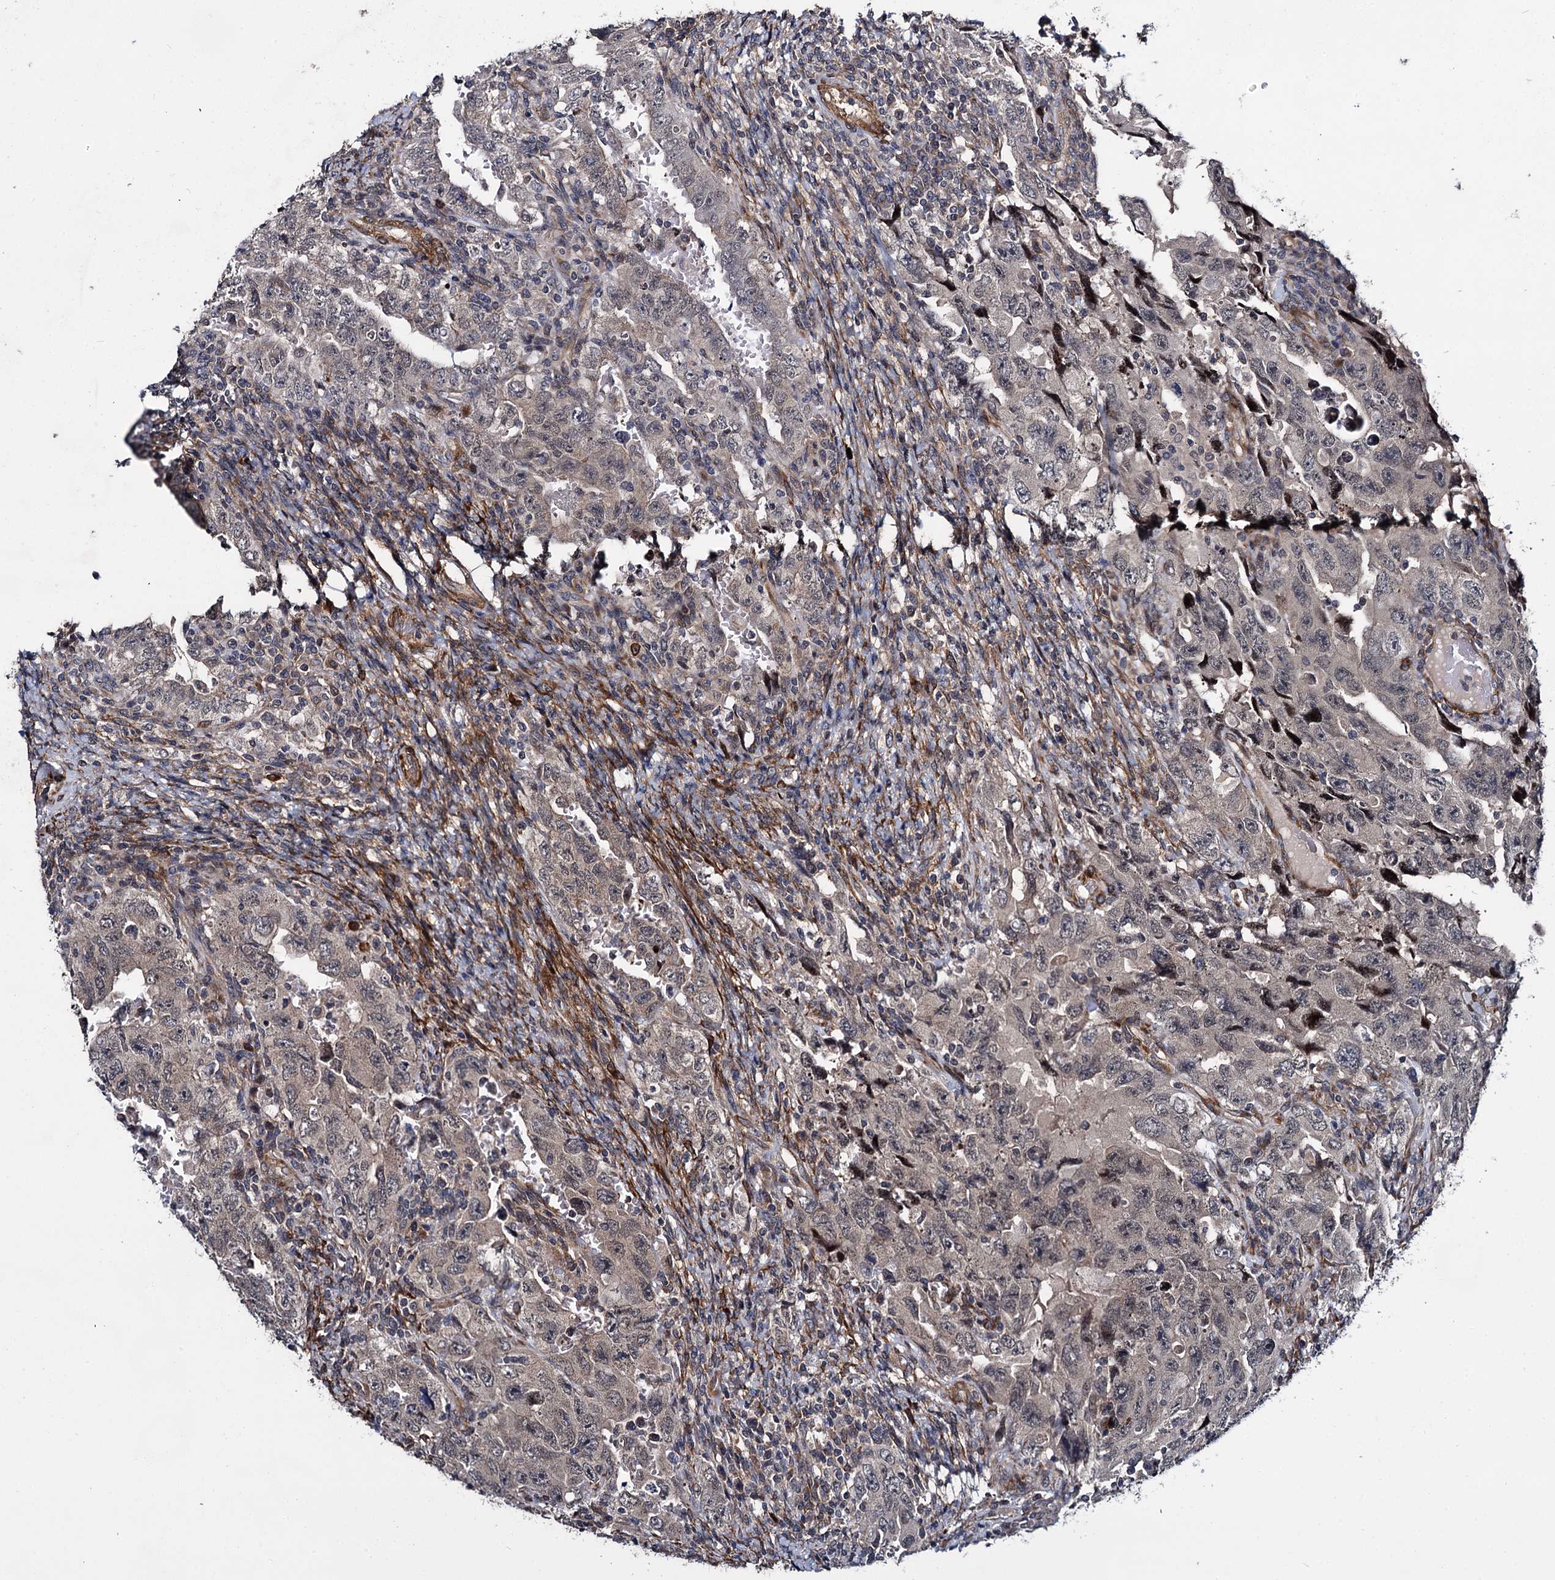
{"staining": {"intensity": "weak", "quantity": "25%-75%", "location": "cytoplasmic/membranous"}, "tissue": "testis cancer", "cell_type": "Tumor cells", "image_type": "cancer", "snomed": [{"axis": "morphology", "description": "Carcinoma, Embryonal, NOS"}, {"axis": "topography", "description": "Testis"}], "caption": "A photomicrograph of testis cancer (embryonal carcinoma) stained for a protein displays weak cytoplasmic/membranous brown staining in tumor cells. (Brightfield microscopy of DAB IHC at high magnification).", "gene": "ARHGAP42", "patient": {"sex": "male", "age": 26}}